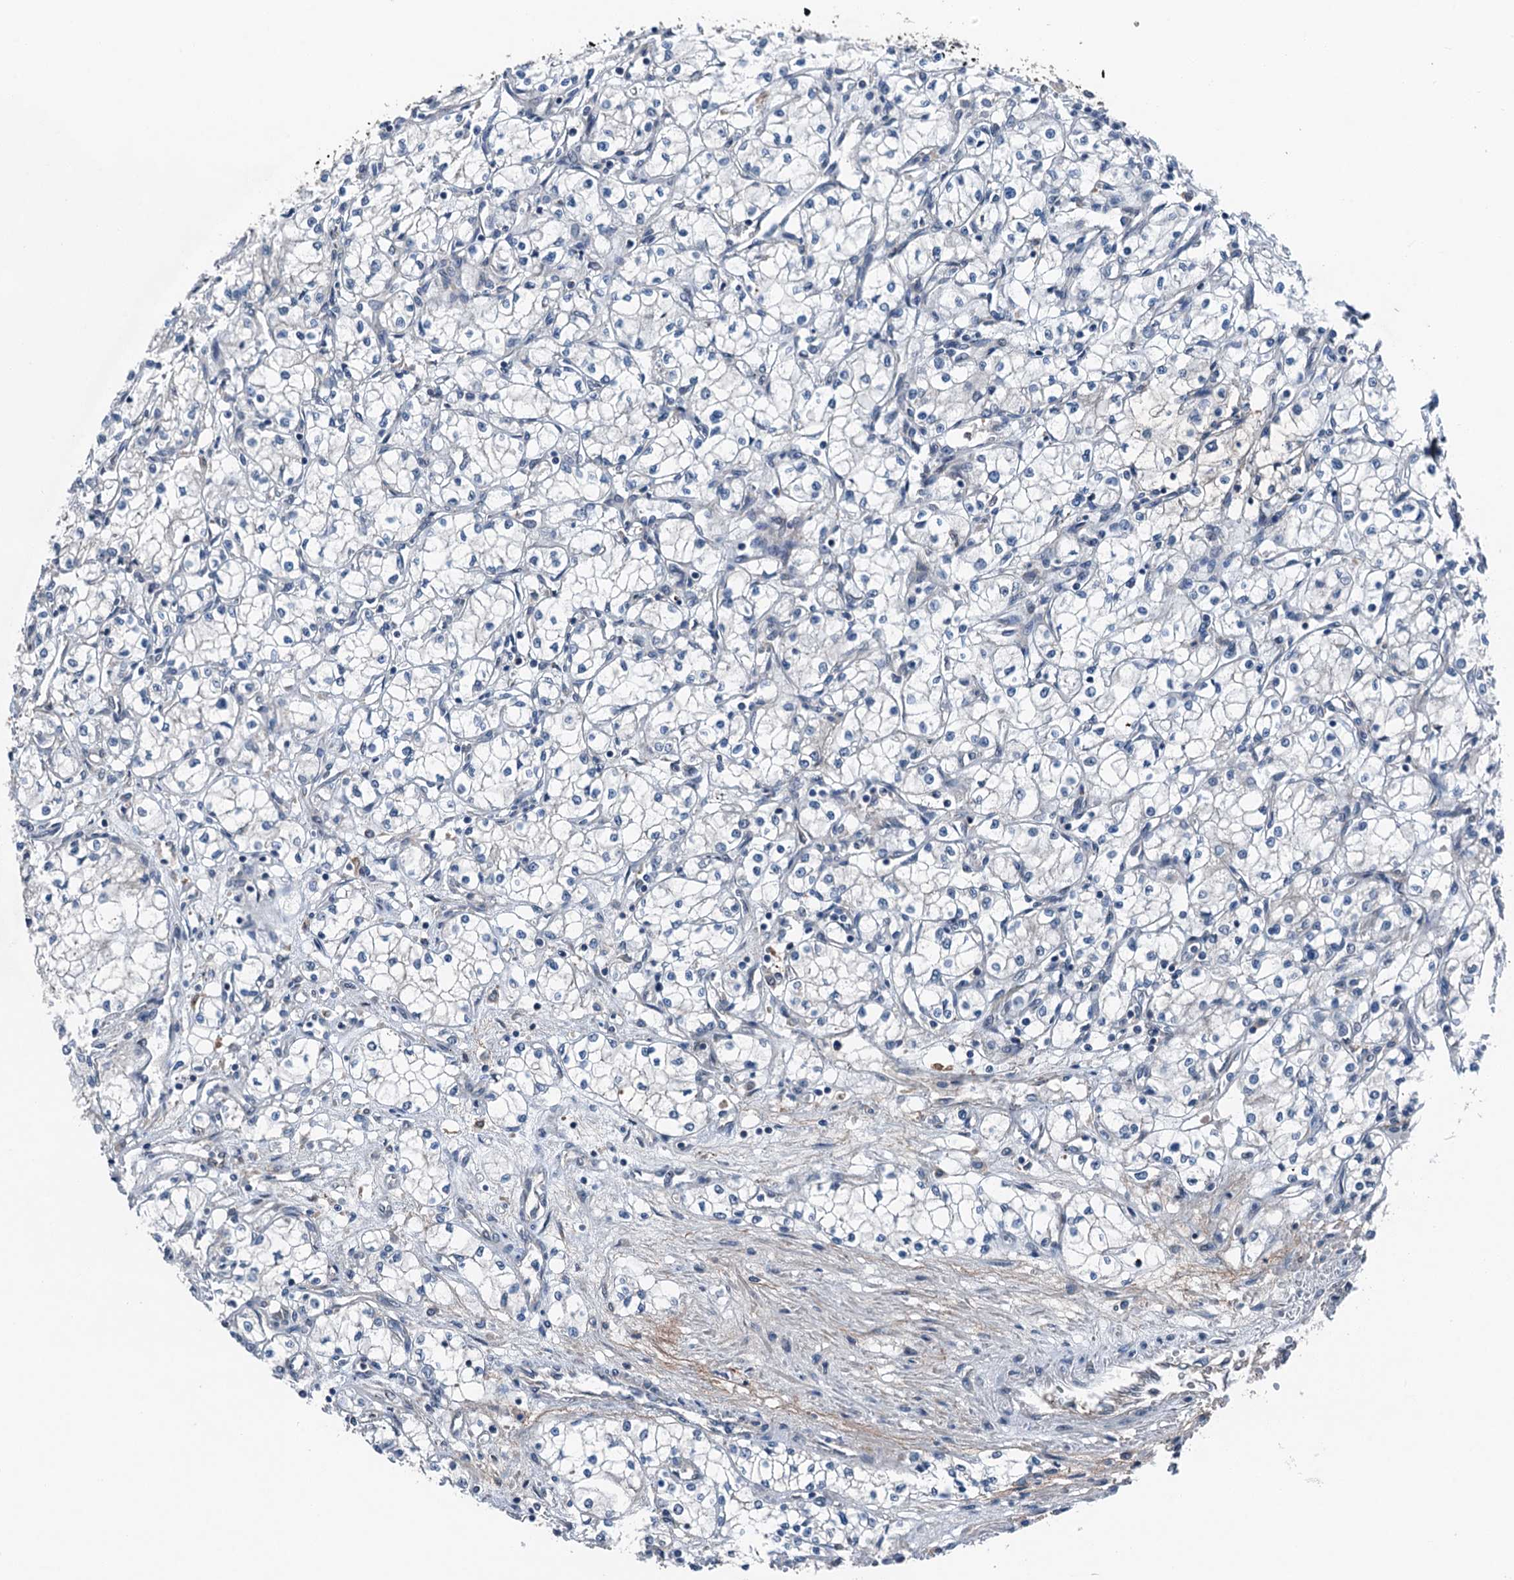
{"staining": {"intensity": "negative", "quantity": "none", "location": "none"}, "tissue": "renal cancer", "cell_type": "Tumor cells", "image_type": "cancer", "snomed": [{"axis": "morphology", "description": "Adenocarcinoma, NOS"}, {"axis": "topography", "description": "Kidney"}], "caption": "This is a histopathology image of immunohistochemistry (IHC) staining of renal cancer, which shows no positivity in tumor cells. (DAB immunohistochemistry with hematoxylin counter stain).", "gene": "SLC2A10", "patient": {"sex": "male", "age": 59}}